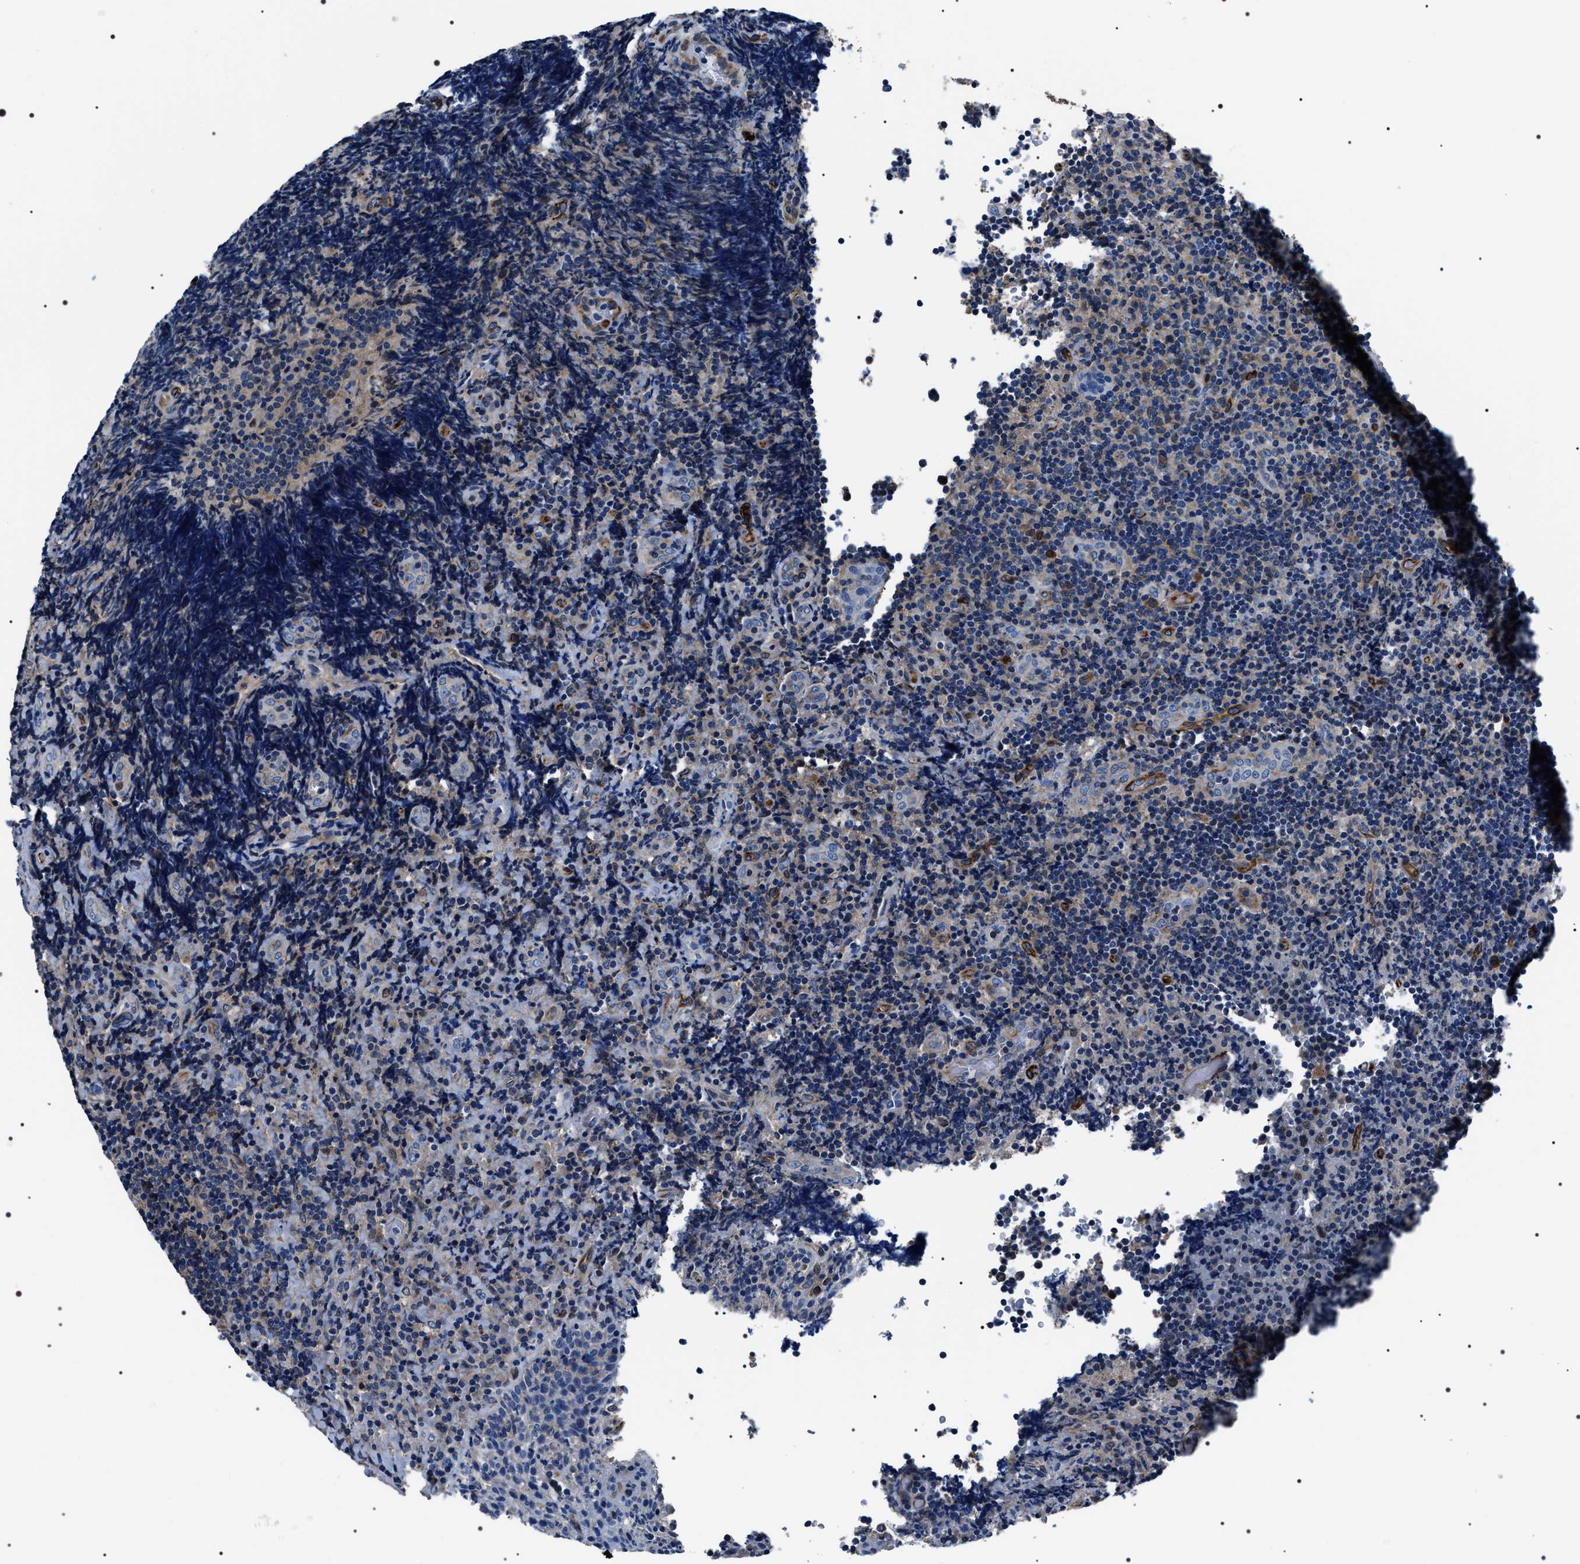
{"staining": {"intensity": "weak", "quantity": "<25%", "location": "cytoplasmic/membranous"}, "tissue": "lymphoma", "cell_type": "Tumor cells", "image_type": "cancer", "snomed": [{"axis": "morphology", "description": "Malignant lymphoma, non-Hodgkin's type, High grade"}, {"axis": "topography", "description": "Tonsil"}], "caption": "A photomicrograph of lymphoma stained for a protein shows no brown staining in tumor cells.", "gene": "BAG2", "patient": {"sex": "female", "age": 36}}